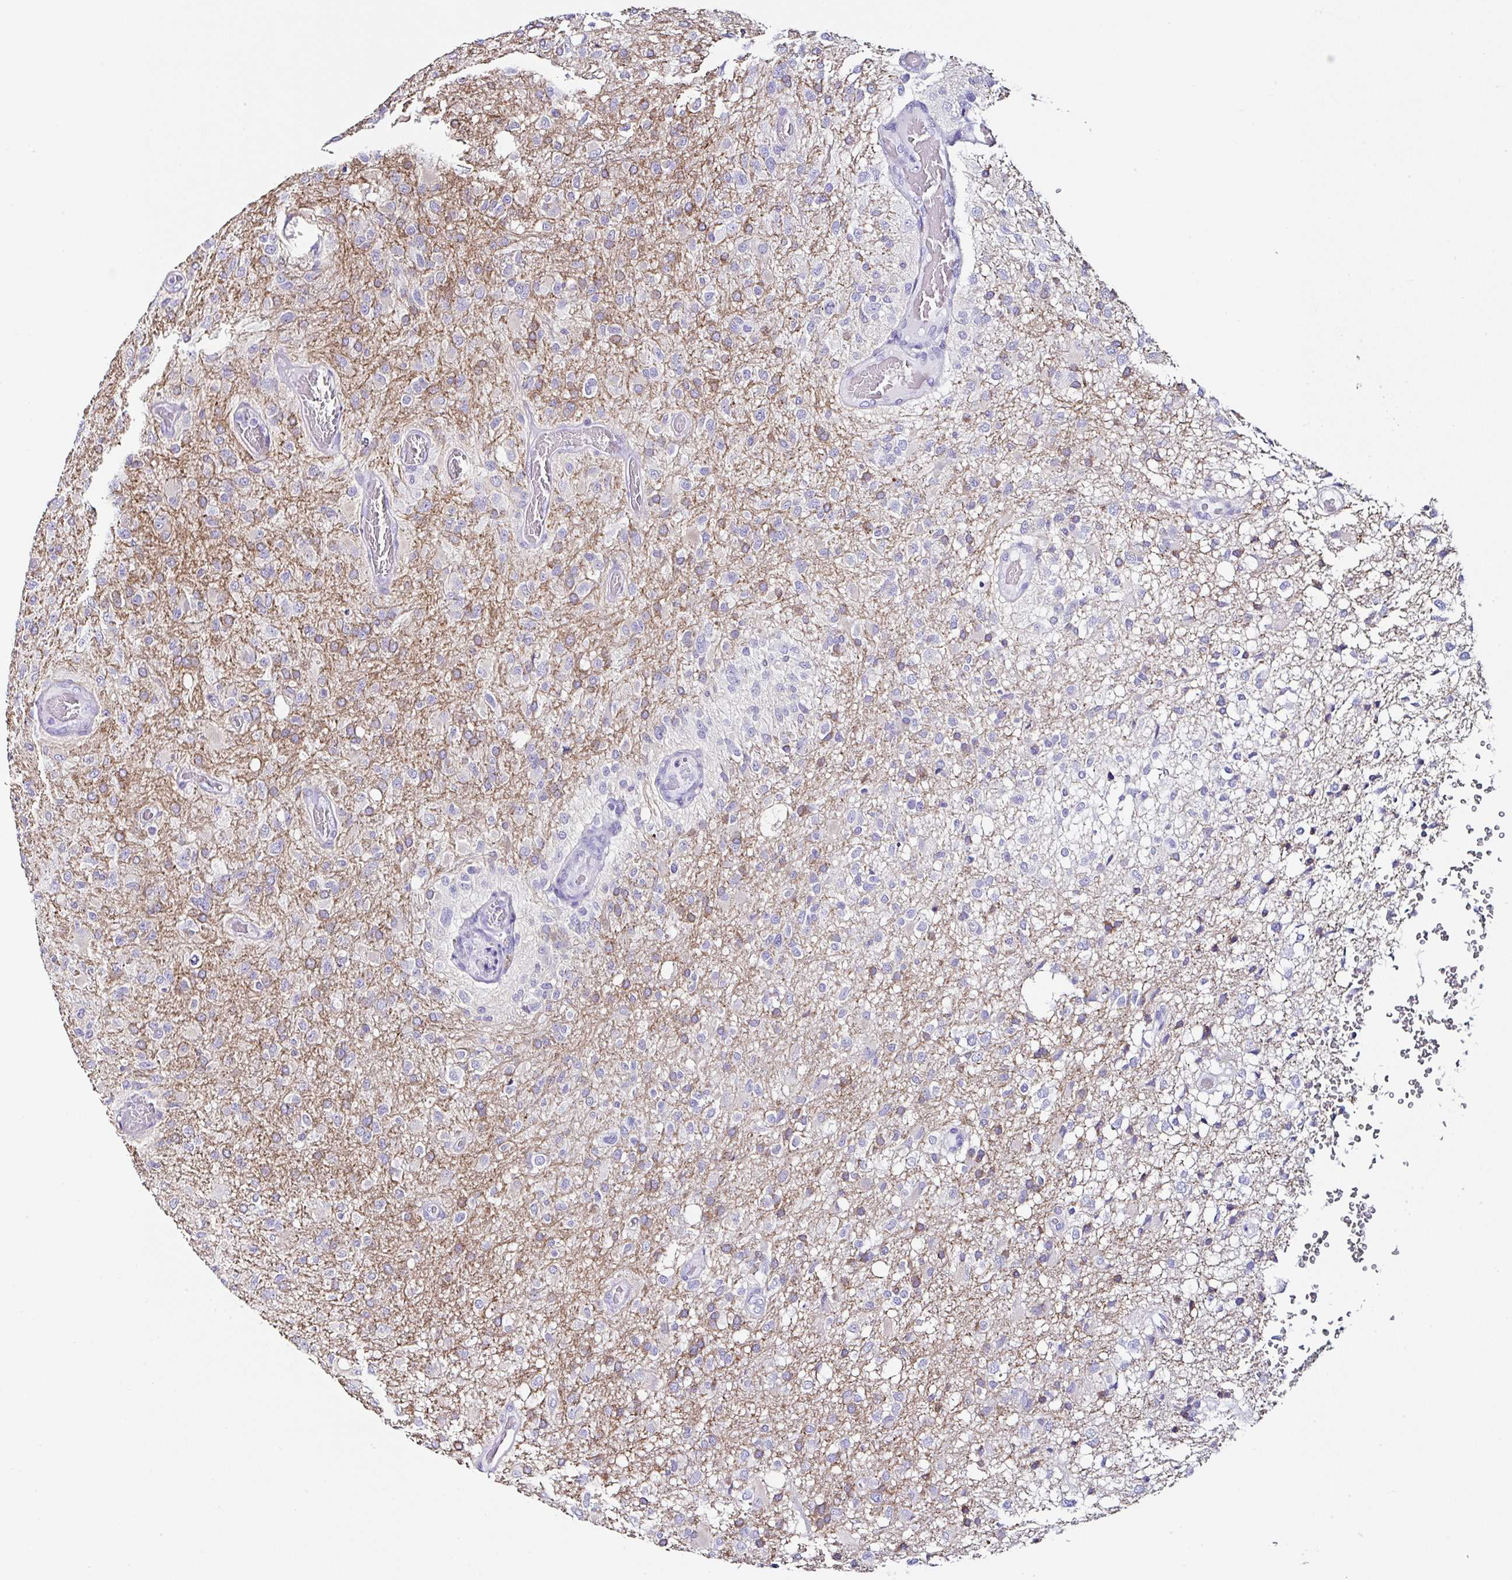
{"staining": {"intensity": "negative", "quantity": "none", "location": "none"}, "tissue": "glioma", "cell_type": "Tumor cells", "image_type": "cancer", "snomed": [{"axis": "morphology", "description": "Glioma, malignant, High grade"}, {"axis": "topography", "description": "Brain"}], "caption": "A high-resolution histopathology image shows immunohistochemistry (IHC) staining of malignant glioma (high-grade), which displays no significant positivity in tumor cells.", "gene": "UGT3A1", "patient": {"sex": "female", "age": 74}}